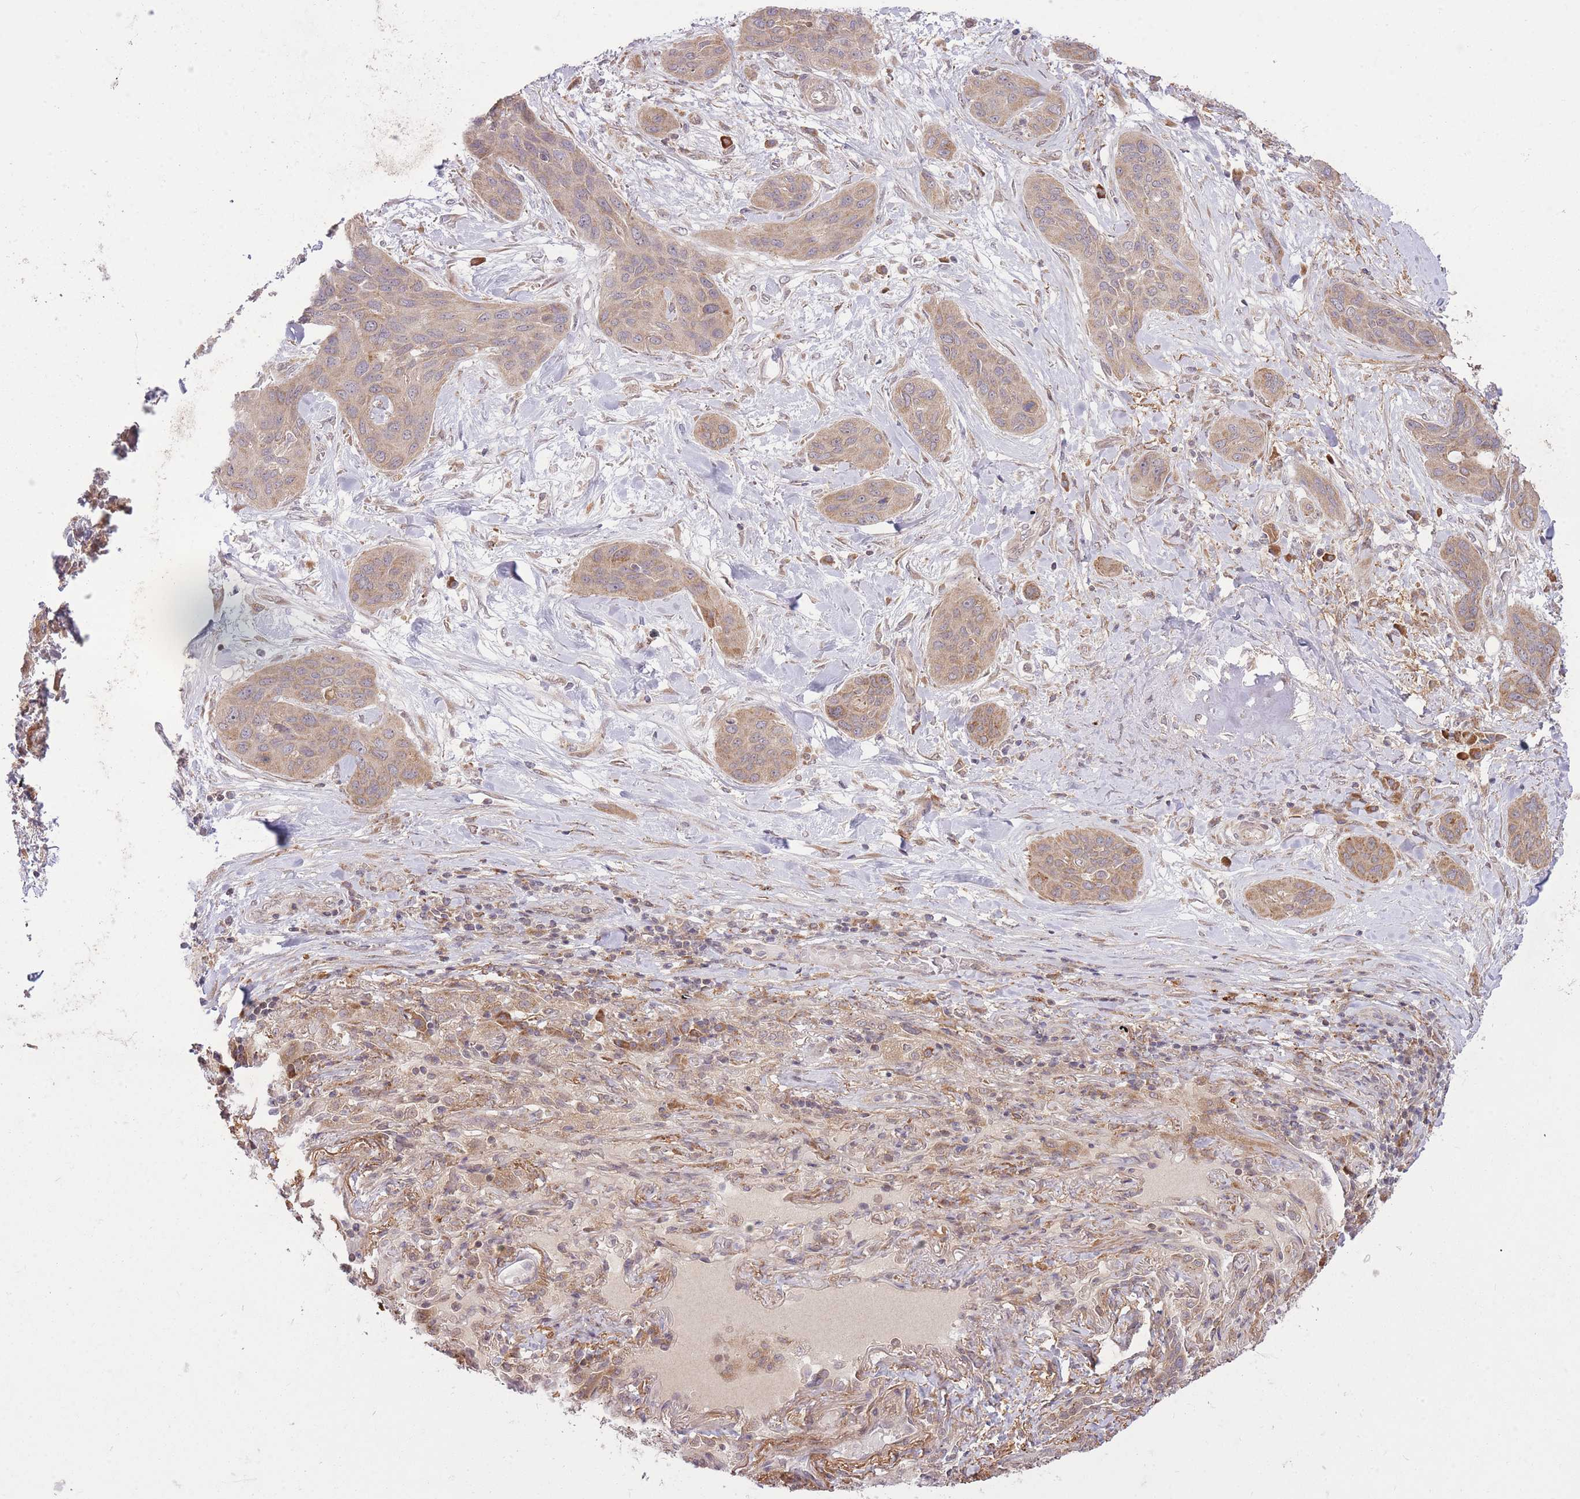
{"staining": {"intensity": "weak", "quantity": "25%-75%", "location": "cytoplasmic/membranous"}, "tissue": "lung cancer", "cell_type": "Tumor cells", "image_type": "cancer", "snomed": [{"axis": "morphology", "description": "Squamous cell carcinoma, NOS"}, {"axis": "topography", "description": "Lung"}], "caption": "An immunohistochemistry (IHC) image of tumor tissue is shown. Protein staining in brown shows weak cytoplasmic/membranous positivity in squamous cell carcinoma (lung) within tumor cells.", "gene": "ZNF391", "patient": {"sex": "female", "age": 70}}